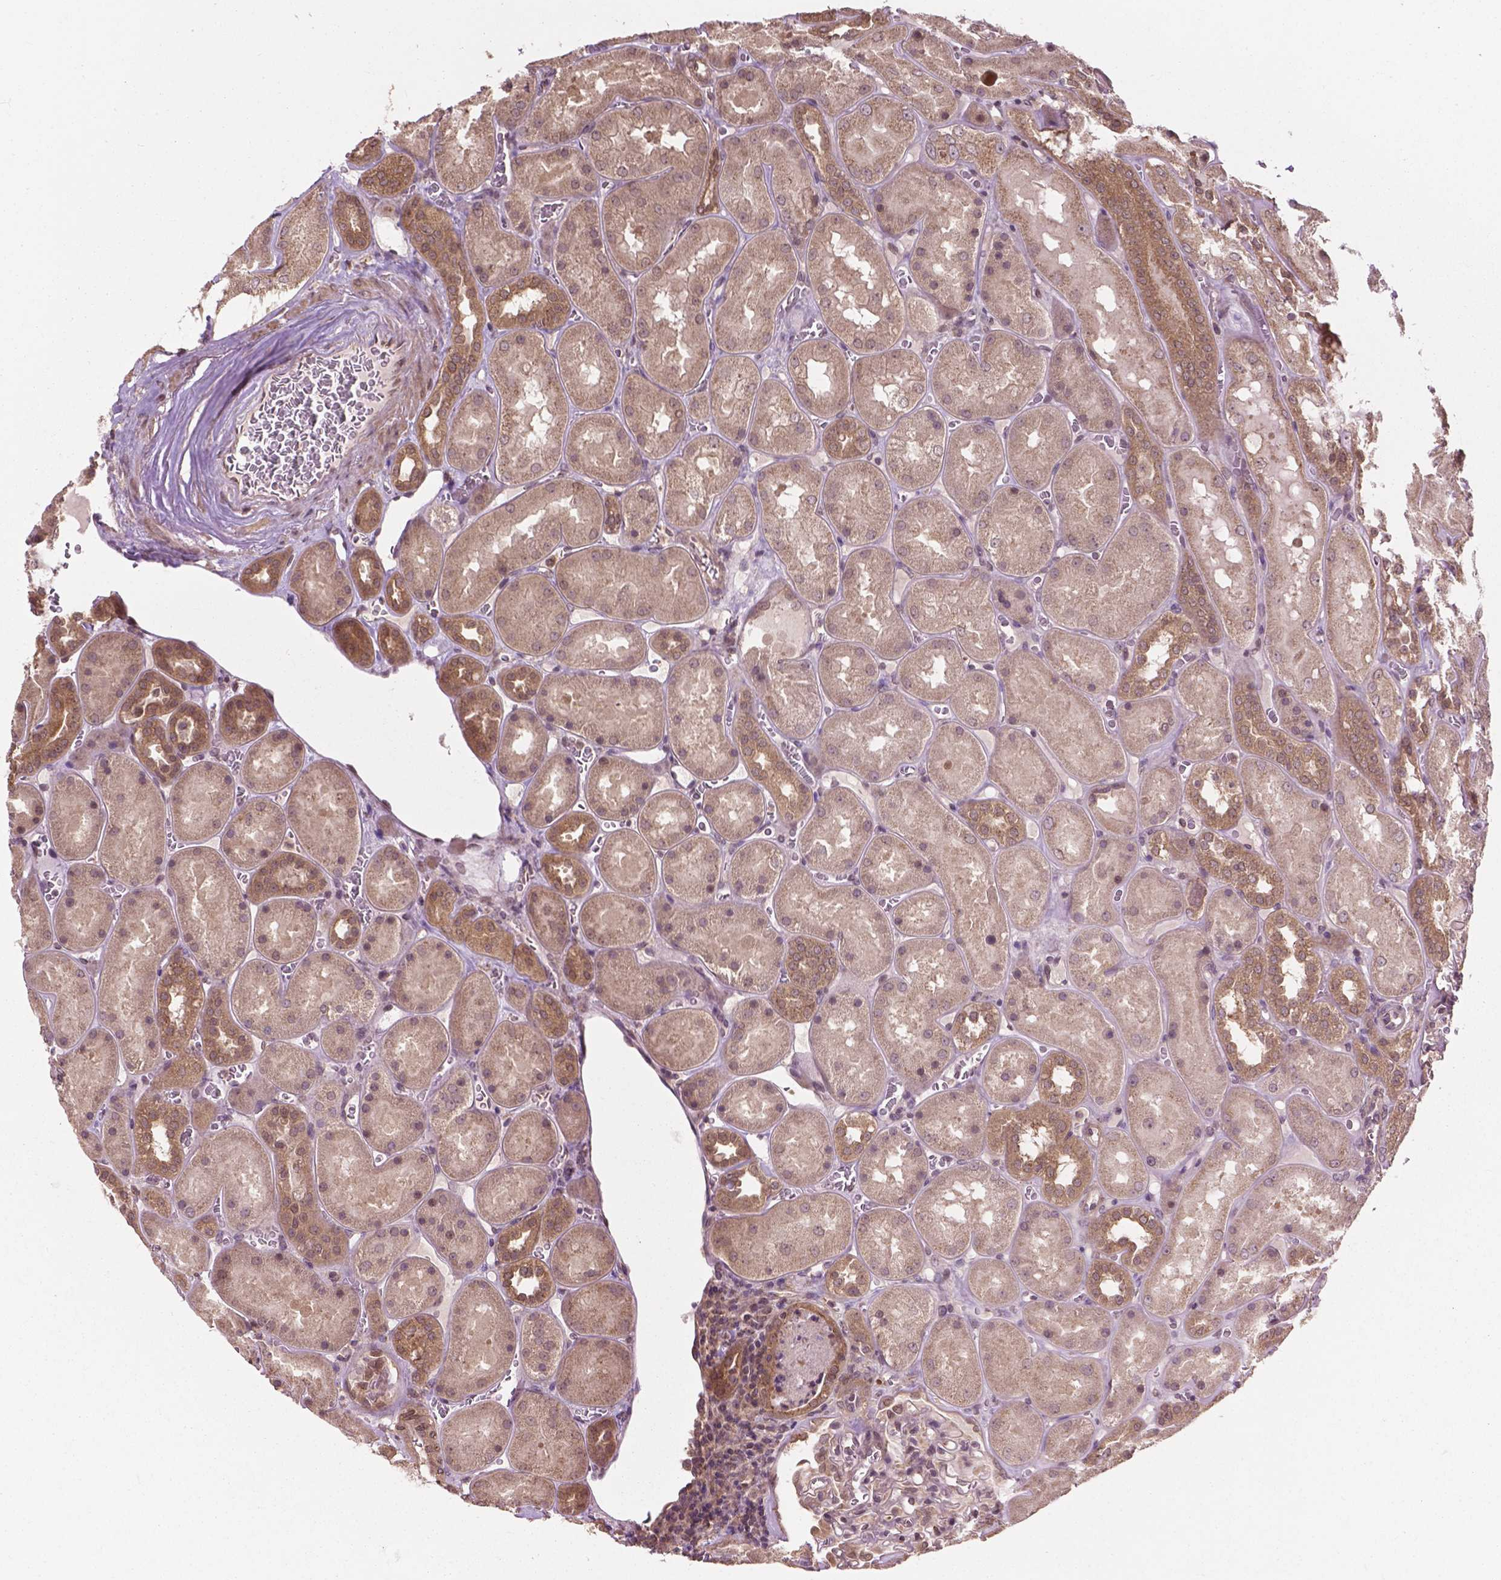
{"staining": {"intensity": "moderate", "quantity": "<25%", "location": "nuclear"}, "tissue": "kidney", "cell_type": "Cells in glomeruli", "image_type": "normal", "snomed": [{"axis": "morphology", "description": "Normal tissue, NOS"}, {"axis": "topography", "description": "Kidney"}], "caption": "Protein positivity by immunohistochemistry reveals moderate nuclear expression in about <25% of cells in glomeruli in unremarkable kidney. The protein is shown in brown color, while the nuclei are stained blue.", "gene": "PPP1CB", "patient": {"sex": "male", "age": 73}}